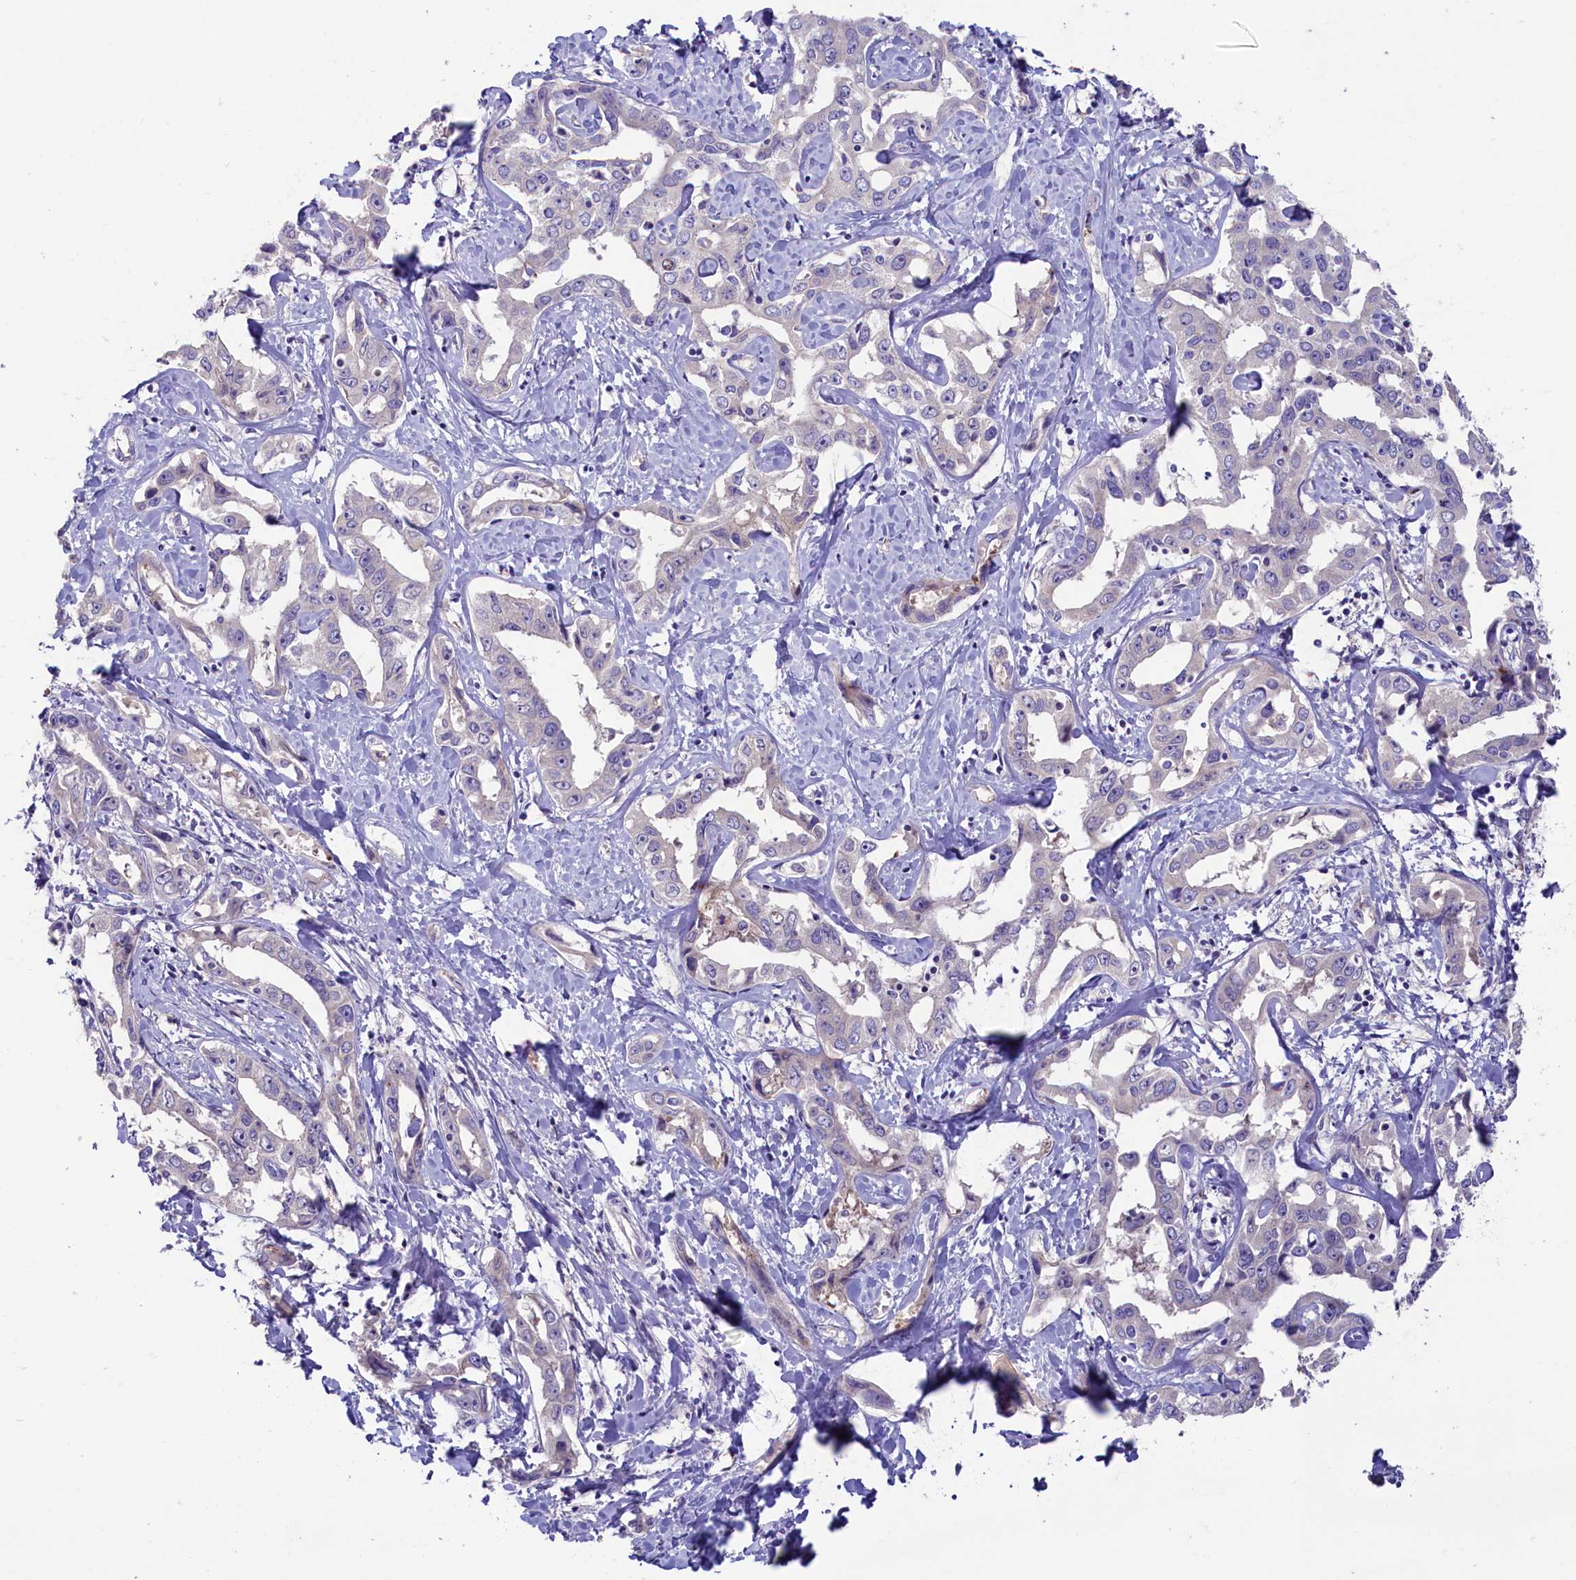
{"staining": {"intensity": "negative", "quantity": "none", "location": "none"}, "tissue": "liver cancer", "cell_type": "Tumor cells", "image_type": "cancer", "snomed": [{"axis": "morphology", "description": "Cholangiocarcinoma"}, {"axis": "topography", "description": "Liver"}], "caption": "Image shows no protein staining in tumor cells of cholangiocarcinoma (liver) tissue.", "gene": "CD99L2", "patient": {"sex": "male", "age": 59}}